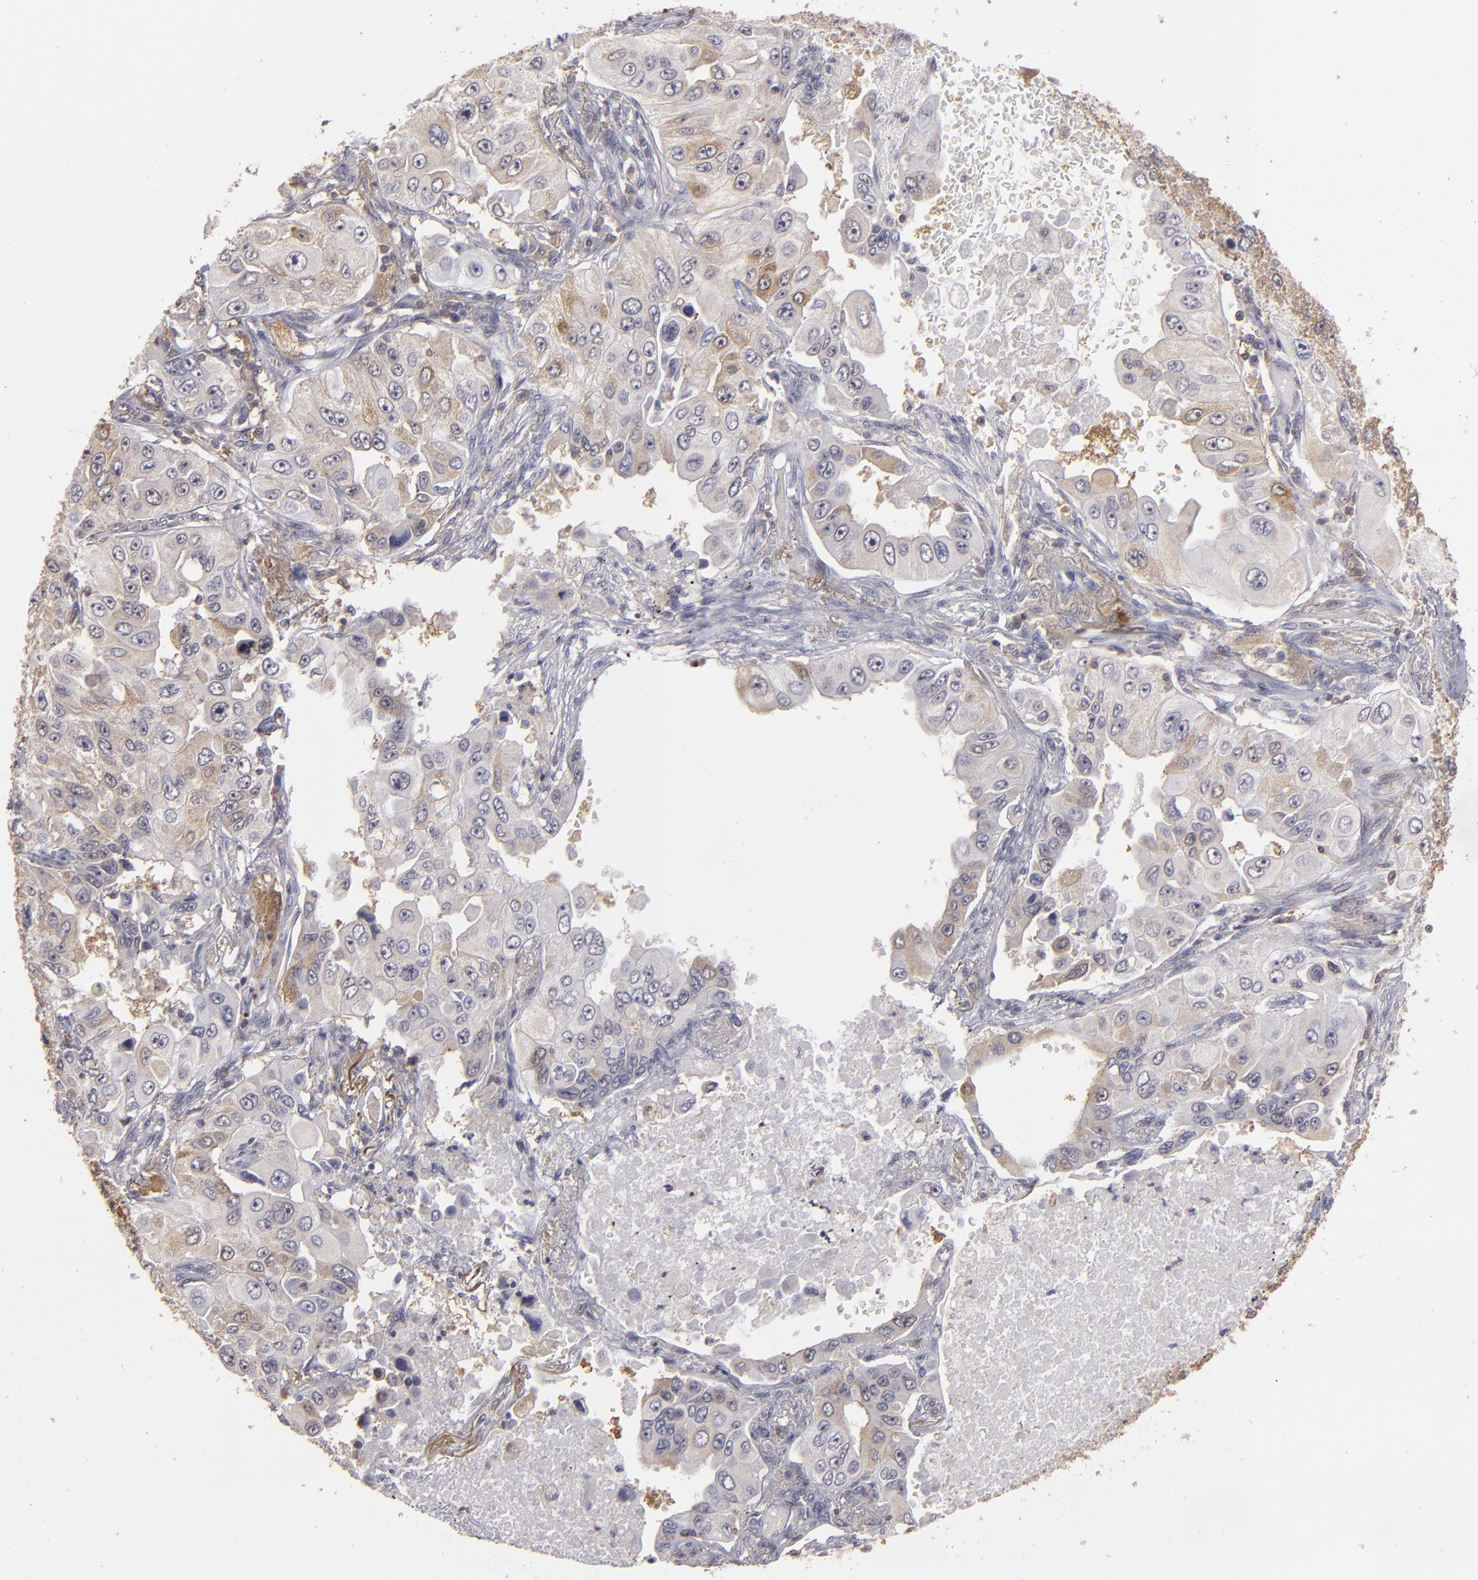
{"staining": {"intensity": "weak", "quantity": "25%-75%", "location": "cytoplasmic/membranous"}, "tissue": "lung cancer", "cell_type": "Tumor cells", "image_type": "cancer", "snomed": [{"axis": "morphology", "description": "Adenocarcinoma, NOS"}, {"axis": "topography", "description": "Lung"}], "caption": "An immunohistochemistry (IHC) histopathology image of neoplastic tissue is shown. Protein staining in brown labels weak cytoplasmic/membranous positivity in lung cancer (adenocarcinoma) within tumor cells.", "gene": "SEMA3G", "patient": {"sex": "male", "age": 84}}